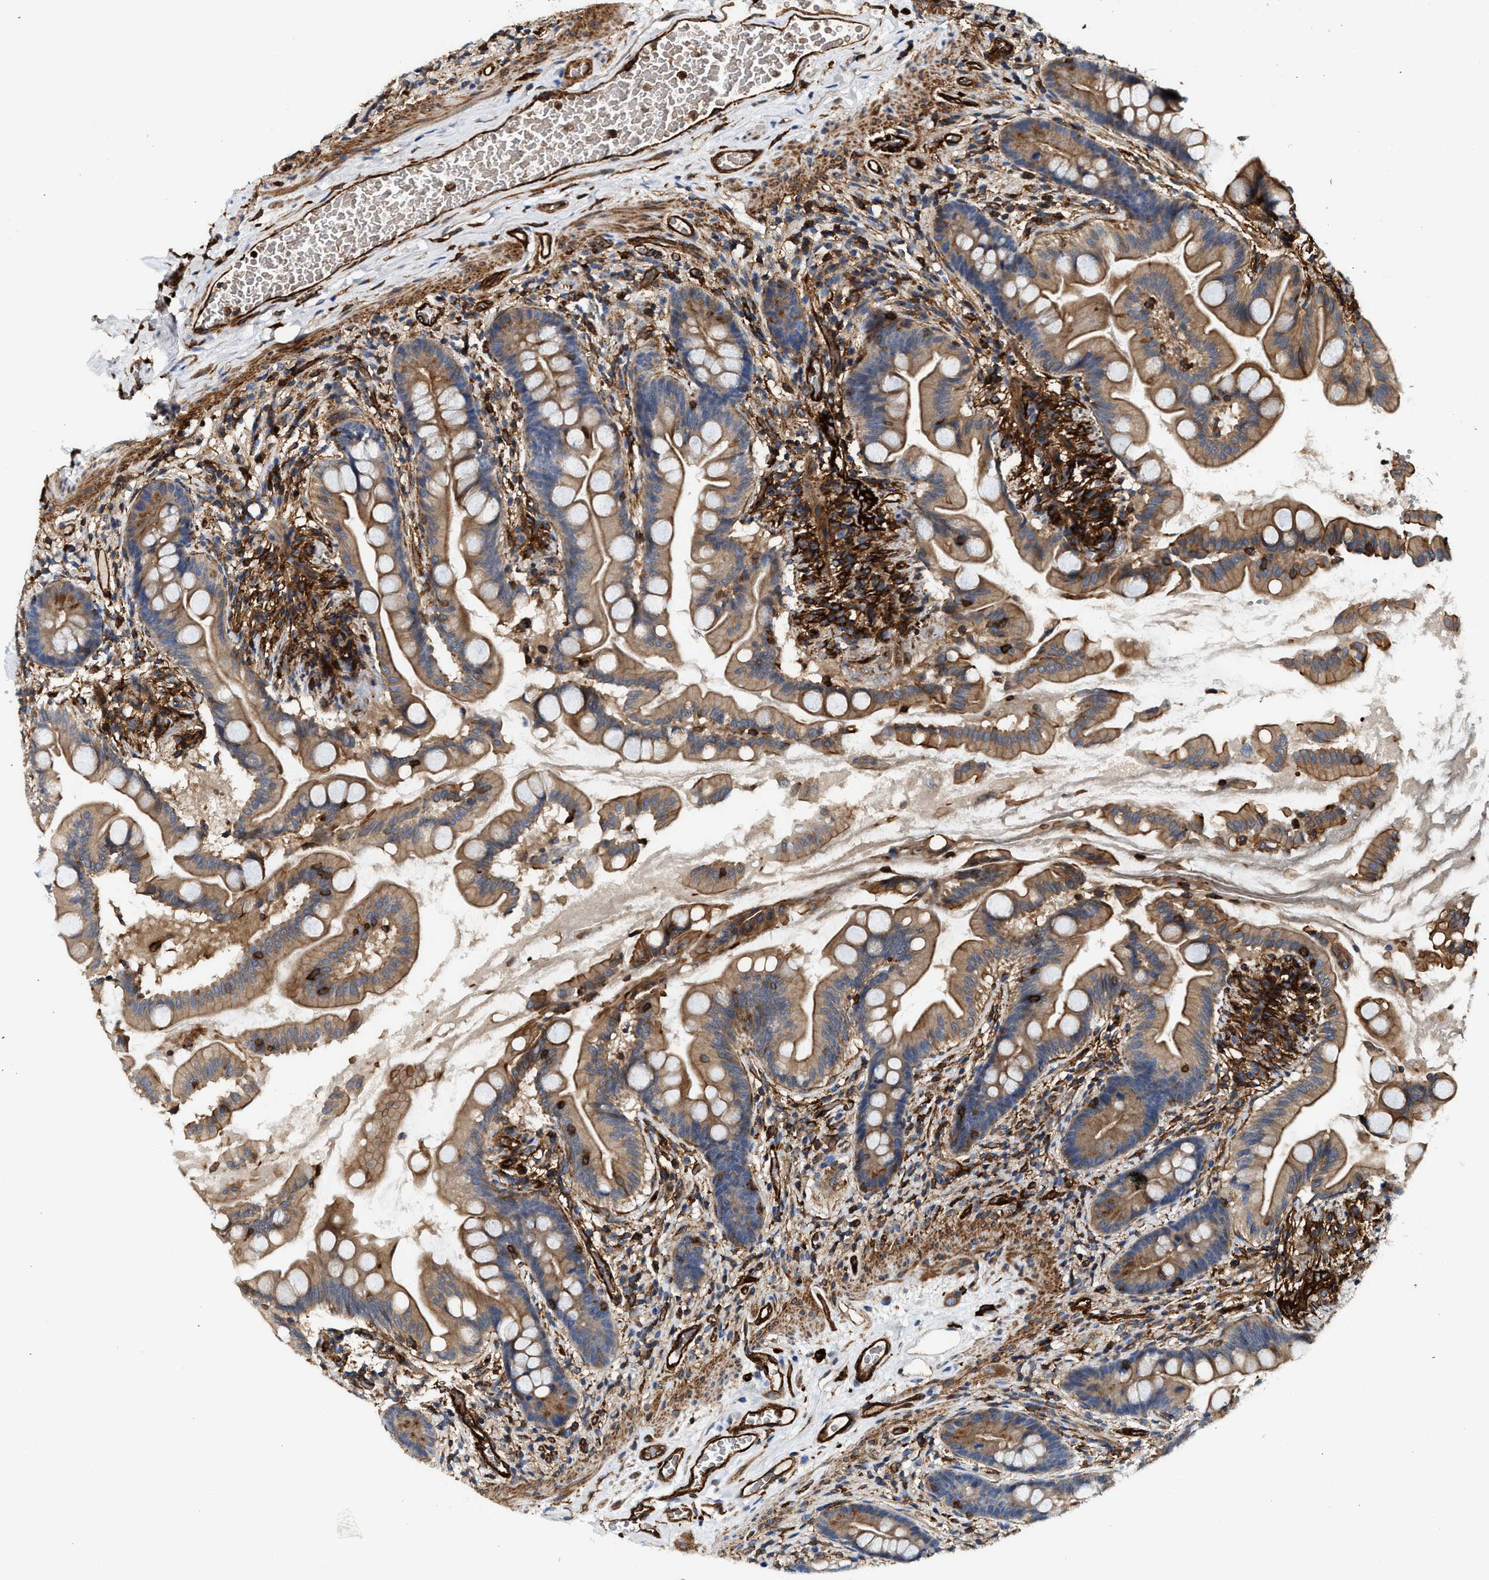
{"staining": {"intensity": "moderate", "quantity": ">75%", "location": "cytoplasmic/membranous"}, "tissue": "small intestine", "cell_type": "Glandular cells", "image_type": "normal", "snomed": [{"axis": "morphology", "description": "Normal tissue, NOS"}, {"axis": "topography", "description": "Small intestine"}], "caption": "Glandular cells demonstrate medium levels of moderate cytoplasmic/membranous staining in about >75% of cells in normal small intestine. The protein of interest is shown in brown color, while the nuclei are stained blue.", "gene": "HIP1", "patient": {"sex": "female", "age": 56}}